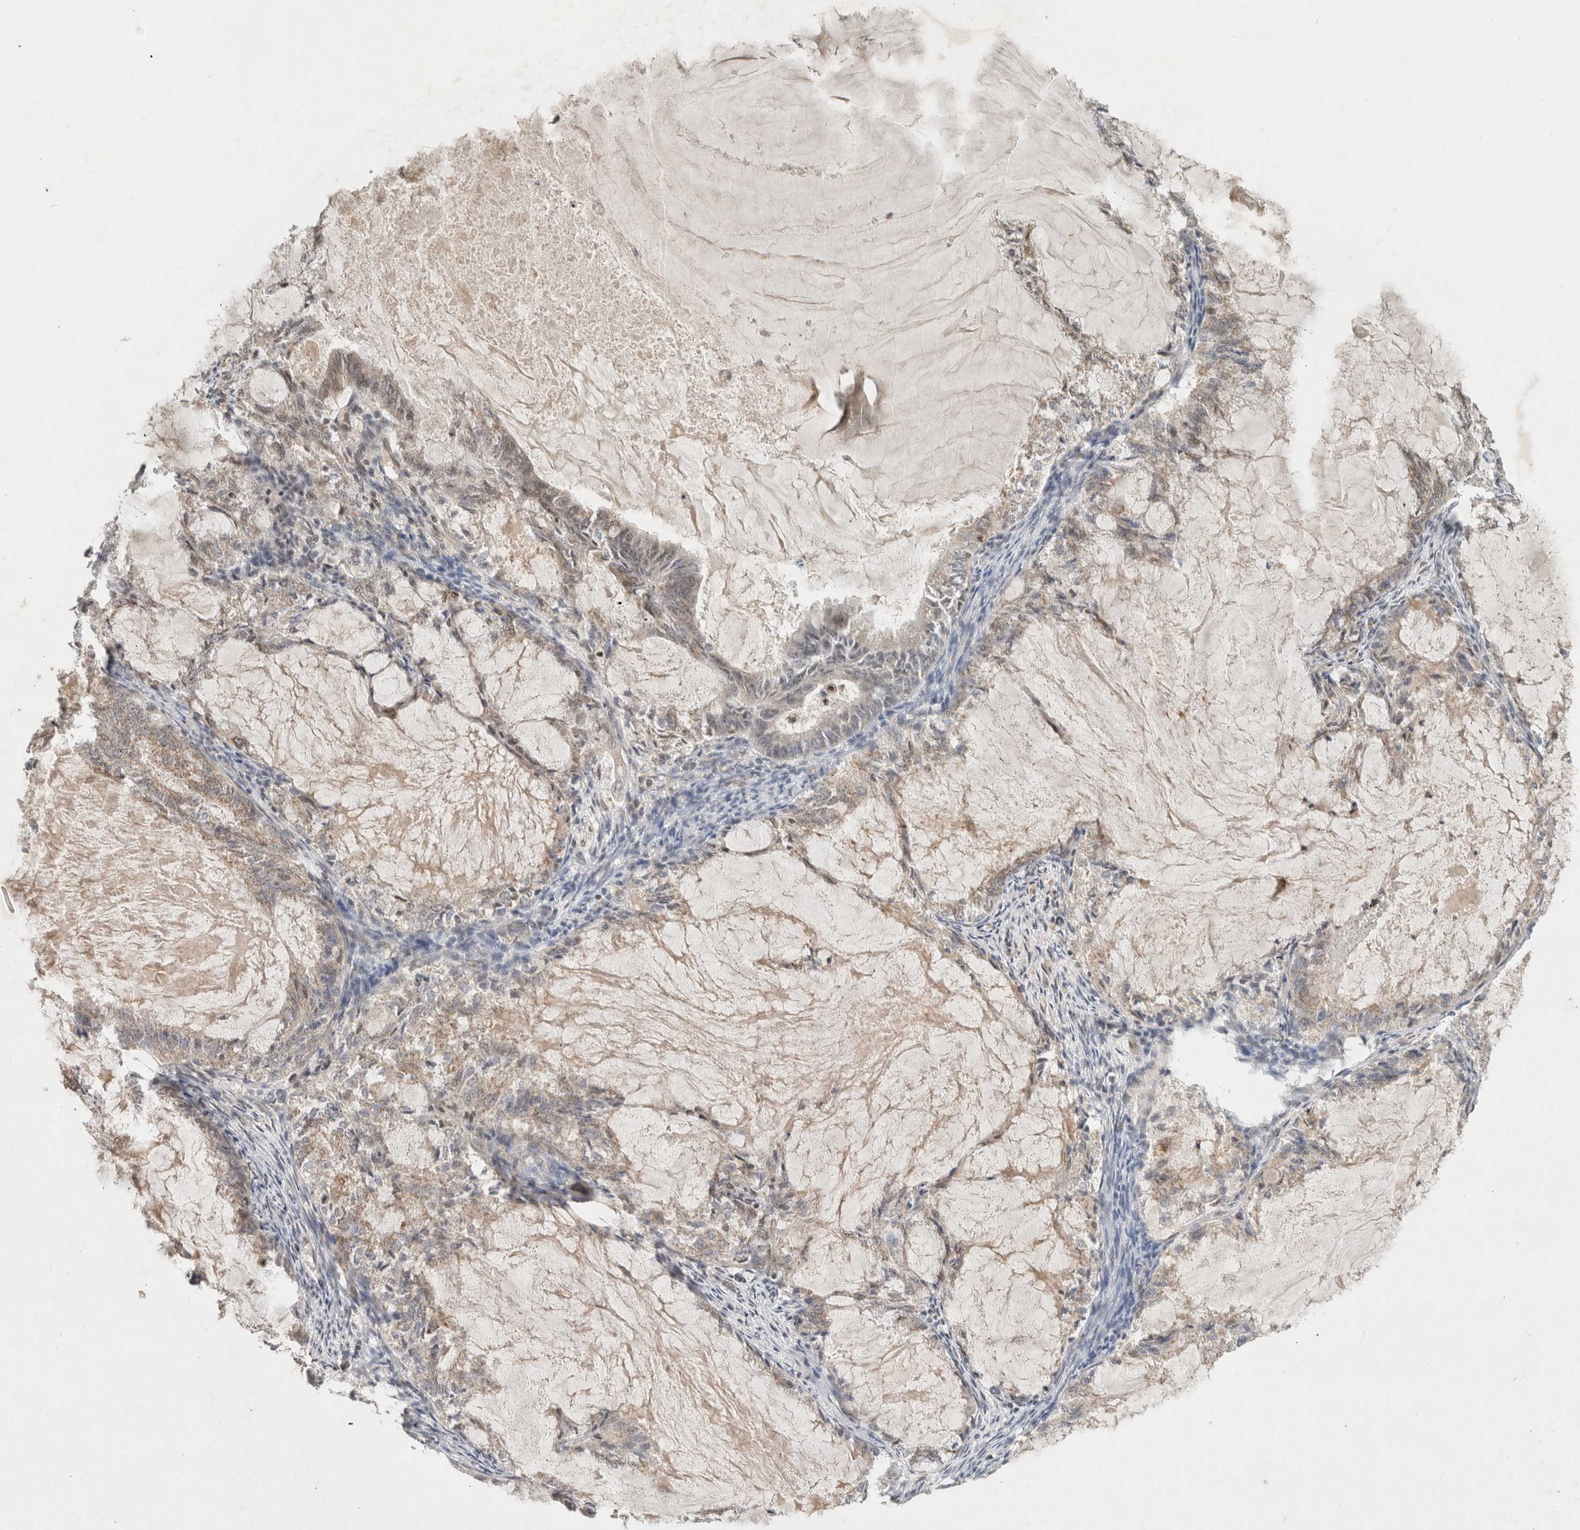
{"staining": {"intensity": "weak", "quantity": "25%-75%", "location": "cytoplasmic/membranous"}, "tissue": "endometrial cancer", "cell_type": "Tumor cells", "image_type": "cancer", "snomed": [{"axis": "morphology", "description": "Adenocarcinoma, NOS"}, {"axis": "topography", "description": "Endometrium"}], "caption": "Tumor cells display weak cytoplasmic/membranous positivity in about 25%-75% of cells in endometrial cancer. (brown staining indicates protein expression, while blue staining denotes nuclei).", "gene": "CAAP1", "patient": {"sex": "female", "age": 86}}